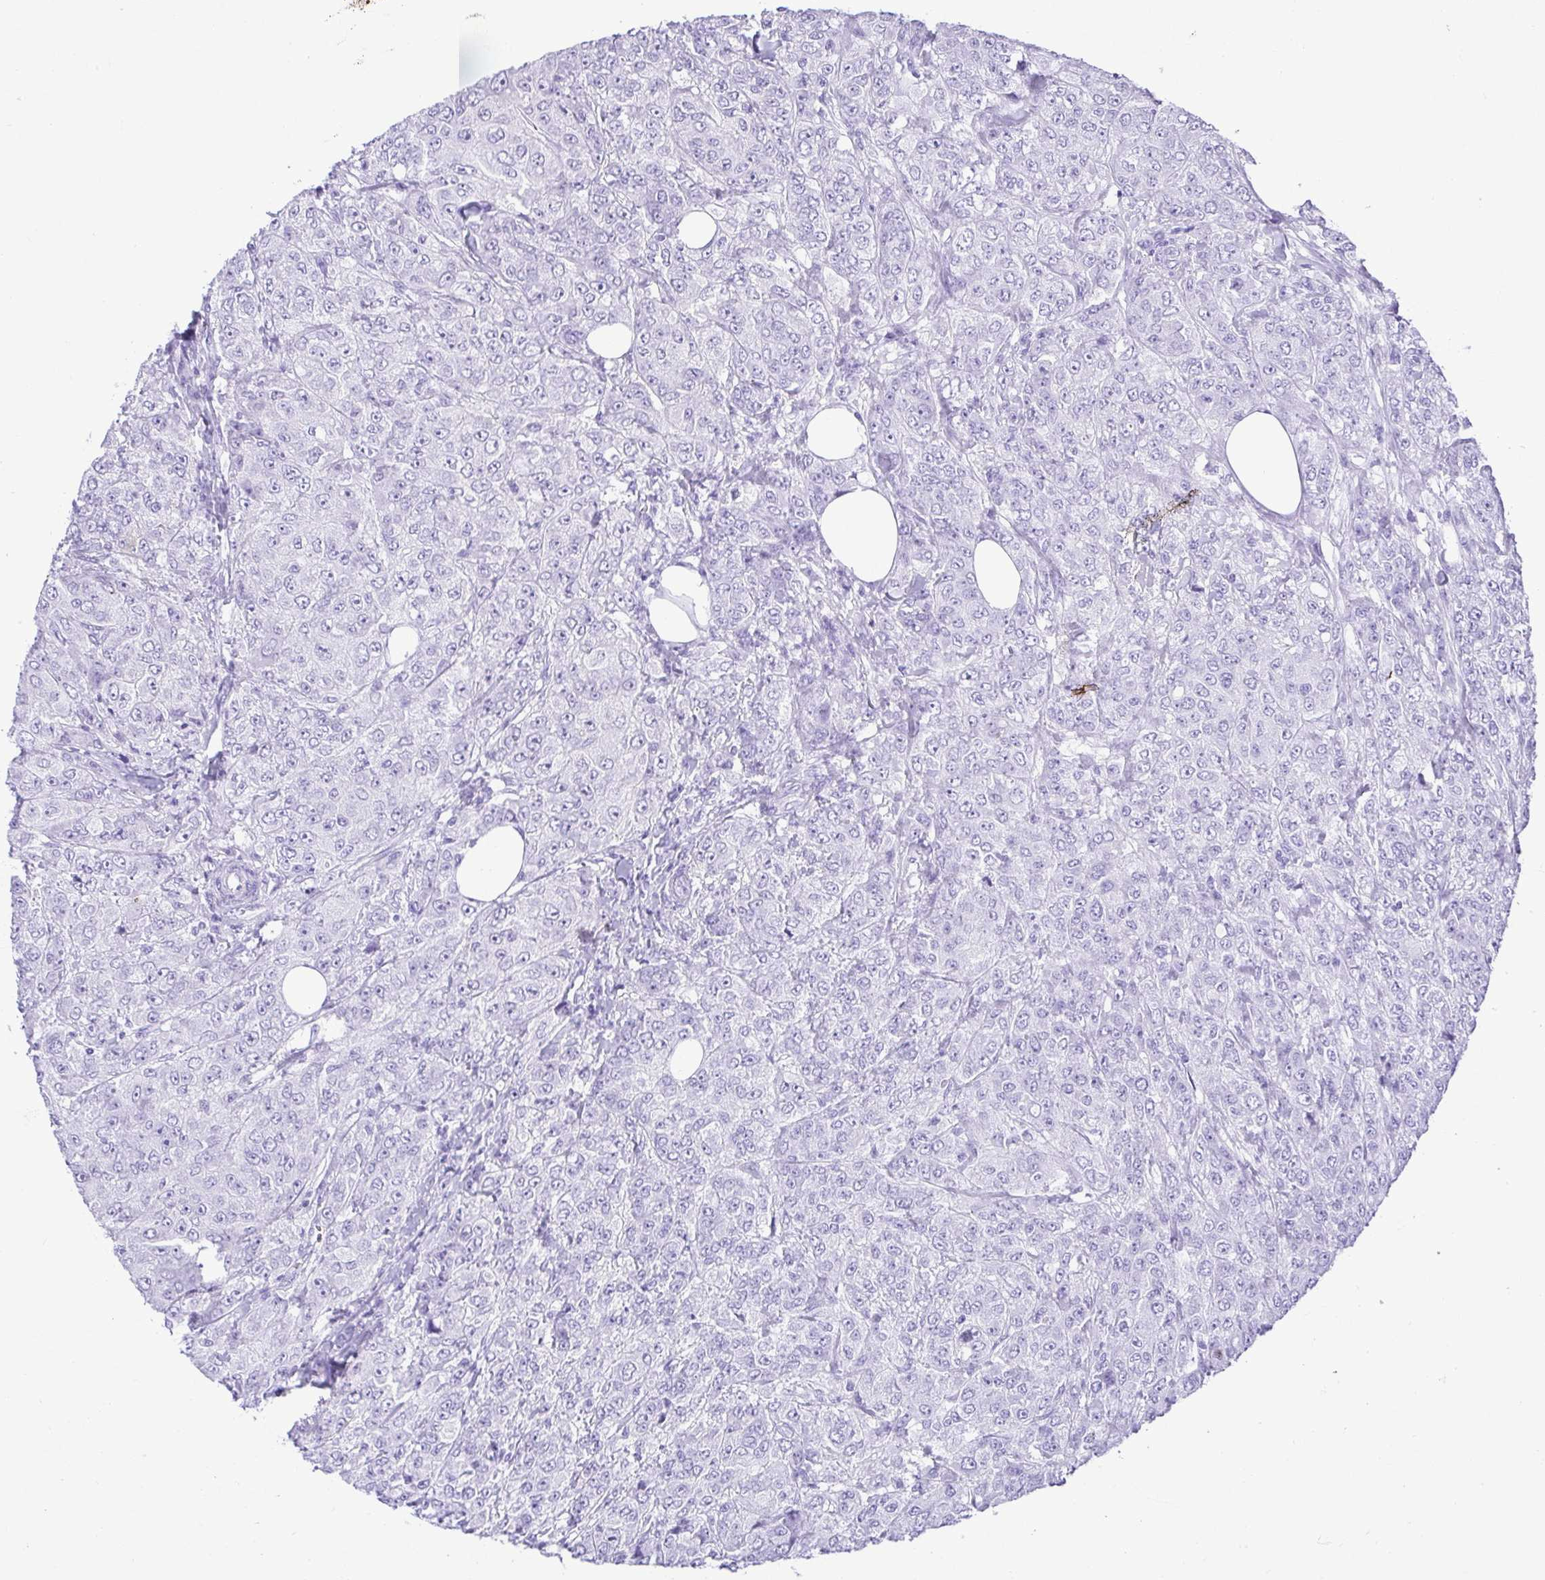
{"staining": {"intensity": "negative", "quantity": "none", "location": "none"}, "tissue": "breast cancer", "cell_type": "Tumor cells", "image_type": "cancer", "snomed": [{"axis": "morphology", "description": "Normal tissue, NOS"}, {"axis": "morphology", "description": "Duct carcinoma"}, {"axis": "topography", "description": "Breast"}], "caption": "Immunohistochemistry (IHC) image of breast invasive ductal carcinoma stained for a protein (brown), which reveals no positivity in tumor cells. The staining was performed using DAB (3,3'-diaminobenzidine) to visualize the protein expression in brown, while the nuclei were stained in blue with hematoxylin (Magnification: 20x).", "gene": "CDSN", "patient": {"sex": "female", "age": 43}}